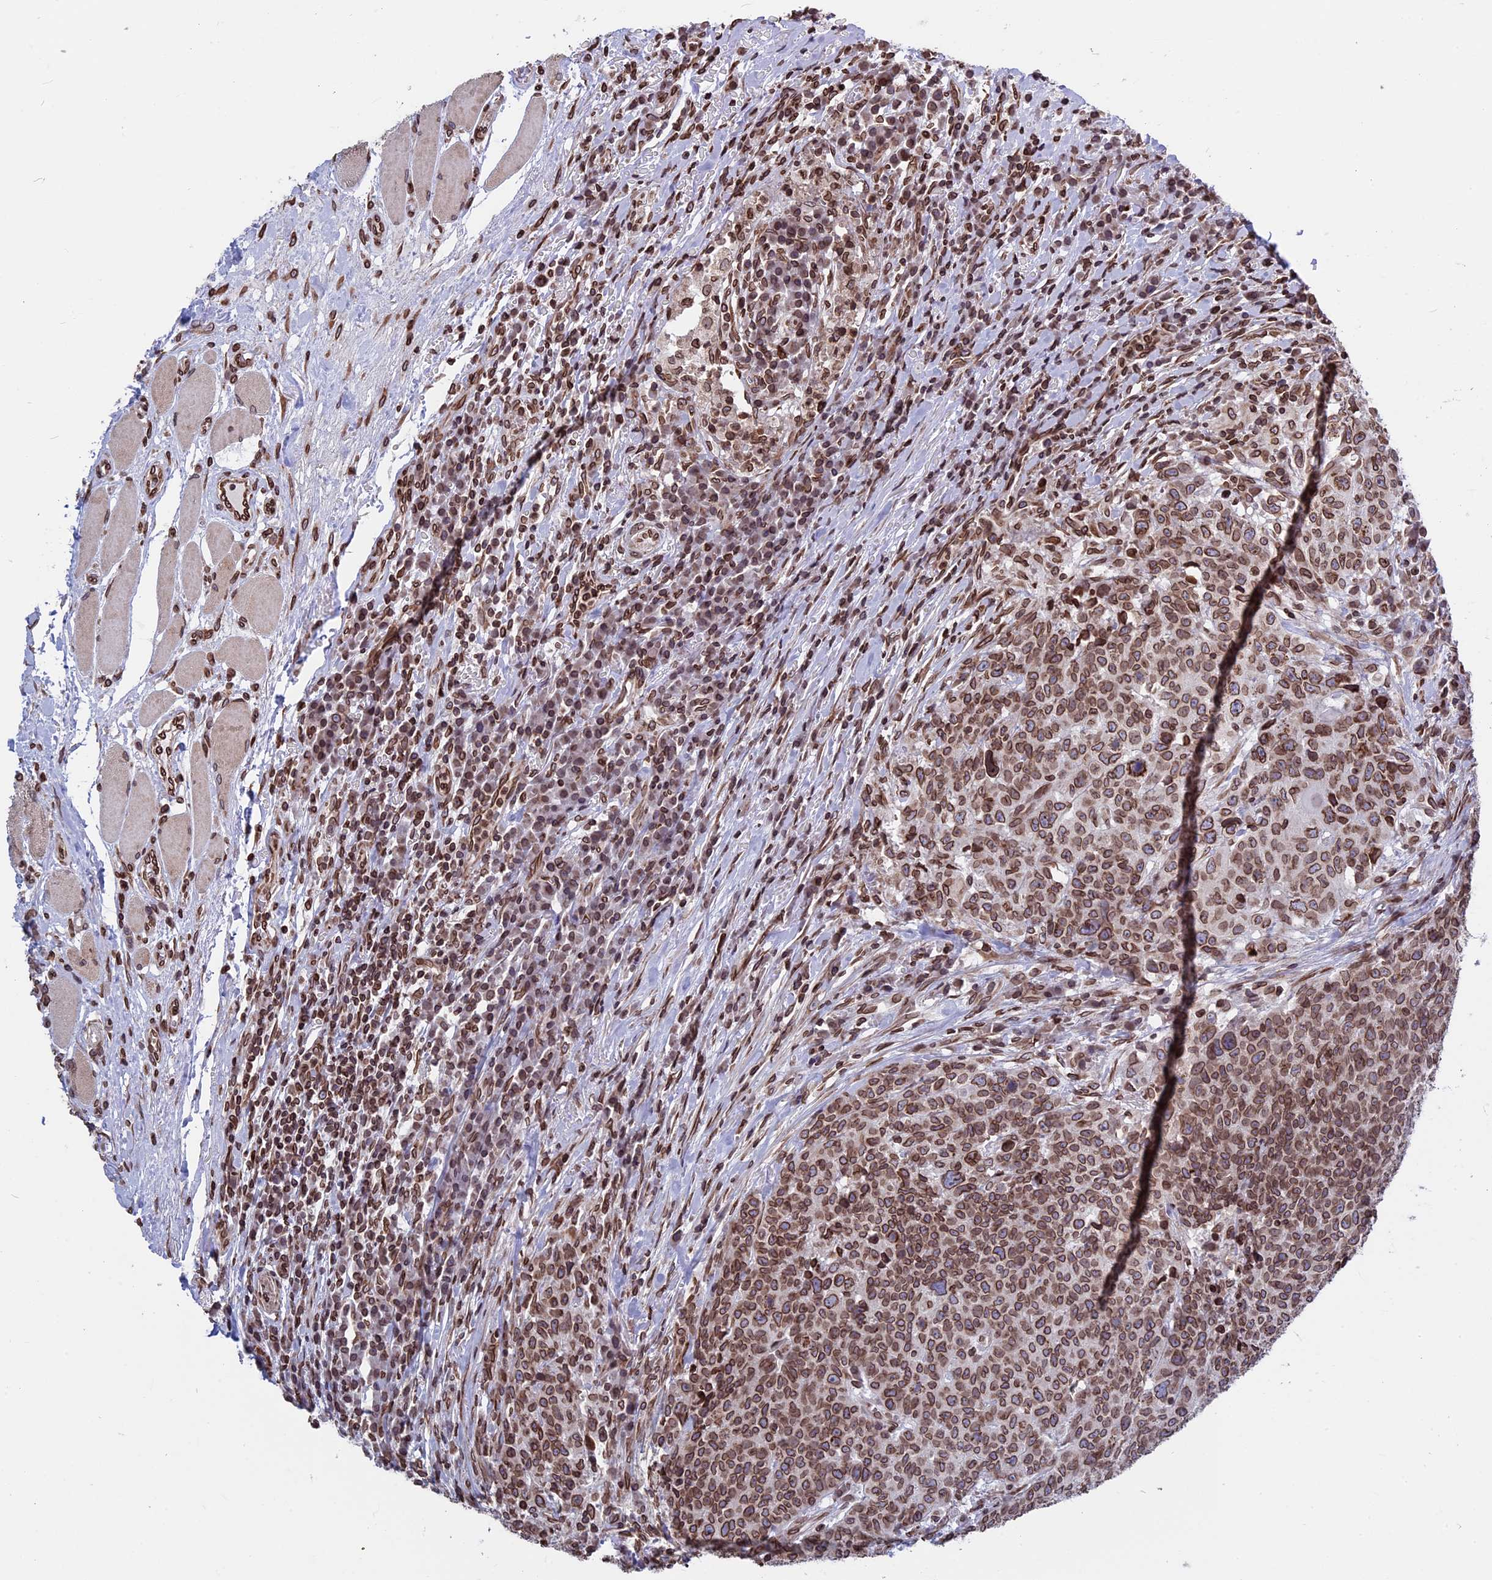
{"staining": {"intensity": "moderate", "quantity": ">75%", "location": "cytoplasmic/membranous,nuclear"}, "tissue": "head and neck cancer", "cell_type": "Tumor cells", "image_type": "cancer", "snomed": [{"axis": "morphology", "description": "Squamous cell carcinoma, NOS"}, {"axis": "topography", "description": "Head-Neck"}], "caption": "Head and neck cancer stained for a protein (brown) reveals moderate cytoplasmic/membranous and nuclear positive staining in about >75% of tumor cells.", "gene": "PTCHD4", "patient": {"sex": "male", "age": 66}}